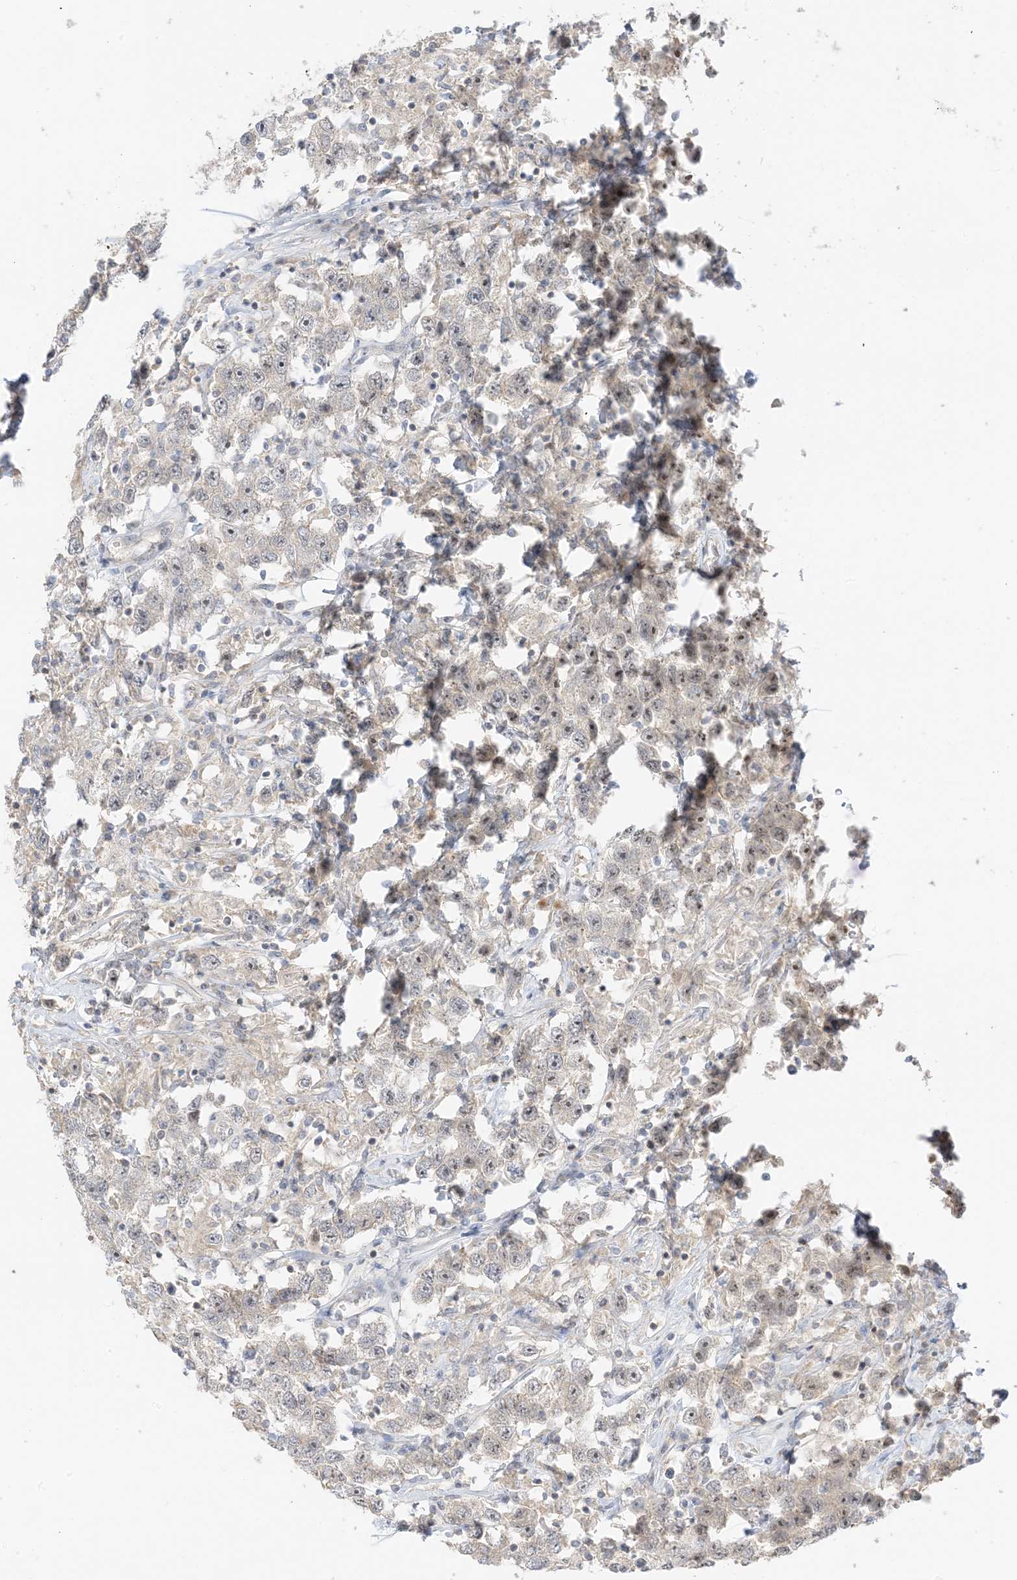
{"staining": {"intensity": "weak", "quantity": "25%-75%", "location": "nuclear"}, "tissue": "testis cancer", "cell_type": "Tumor cells", "image_type": "cancer", "snomed": [{"axis": "morphology", "description": "Seminoma, NOS"}, {"axis": "topography", "description": "Testis"}], "caption": "Tumor cells show weak nuclear positivity in about 25%-75% of cells in testis cancer.", "gene": "ETAA1", "patient": {"sex": "male", "age": 41}}